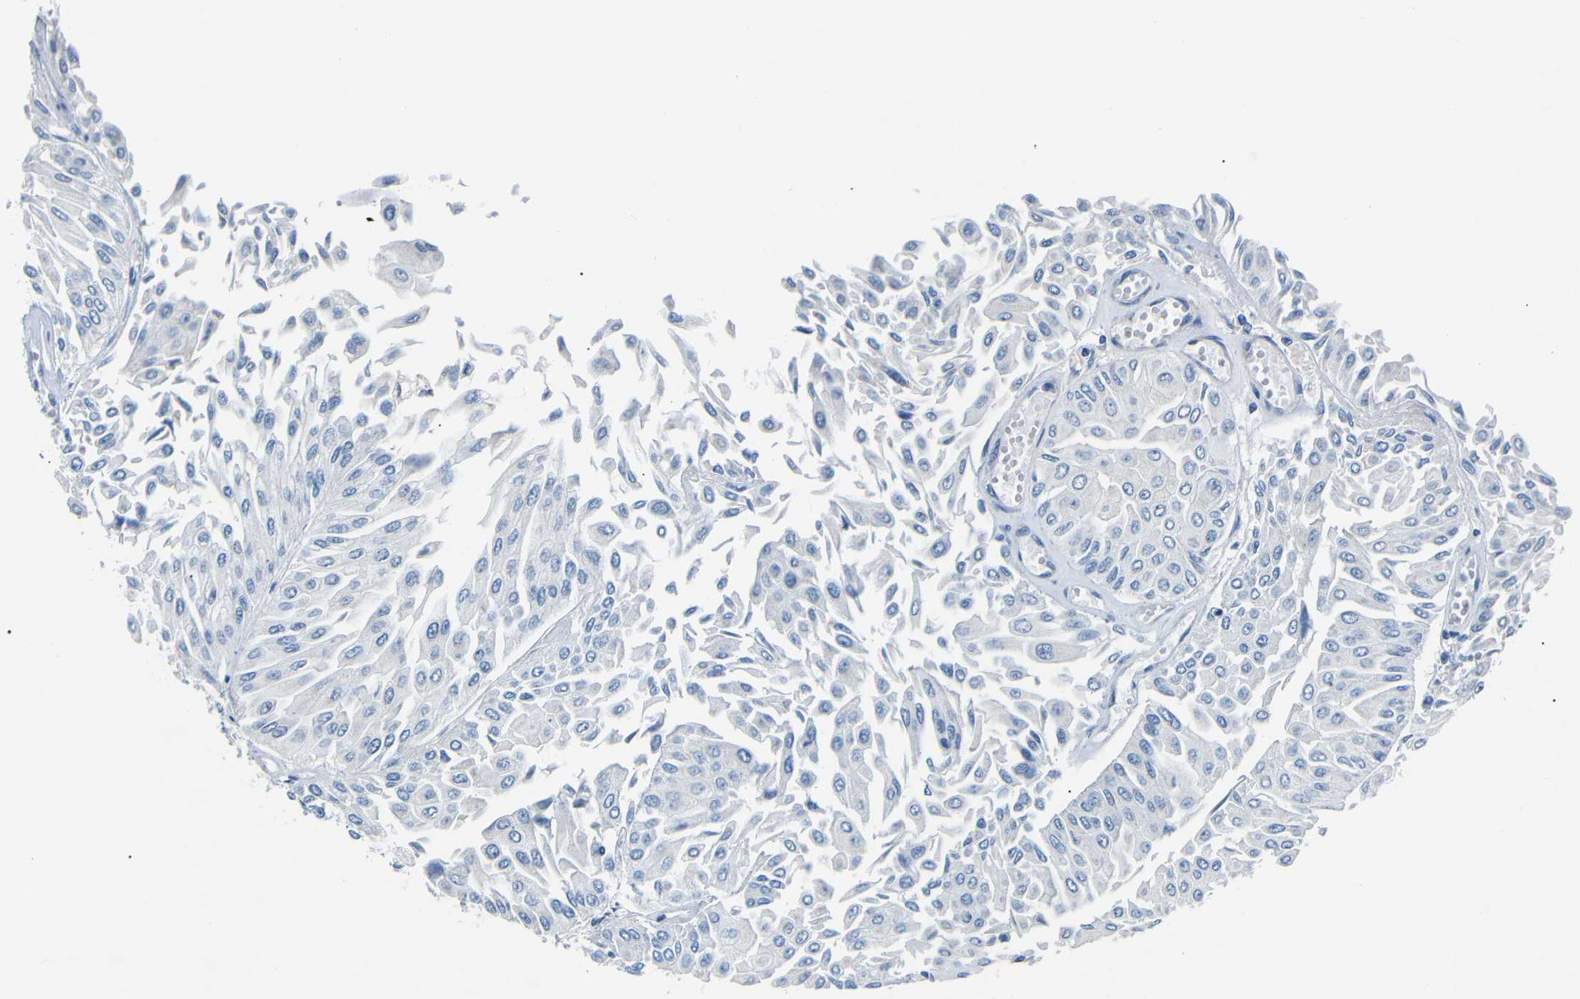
{"staining": {"intensity": "negative", "quantity": "none", "location": "none"}, "tissue": "urothelial cancer", "cell_type": "Tumor cells", "image_type": "cancer", "snomed": [{"axis": "morphology", "description": "Urothelial carcinoma, Low grade"}, {"axis": "topography", "description": "Urinary bladder"}], "caption": "Tumor cells are negative for brown protein staining in urothelial carcinoma (low-grade).", "gene": "DCP1A", "patient": {"sex": "male", "age": 67}}